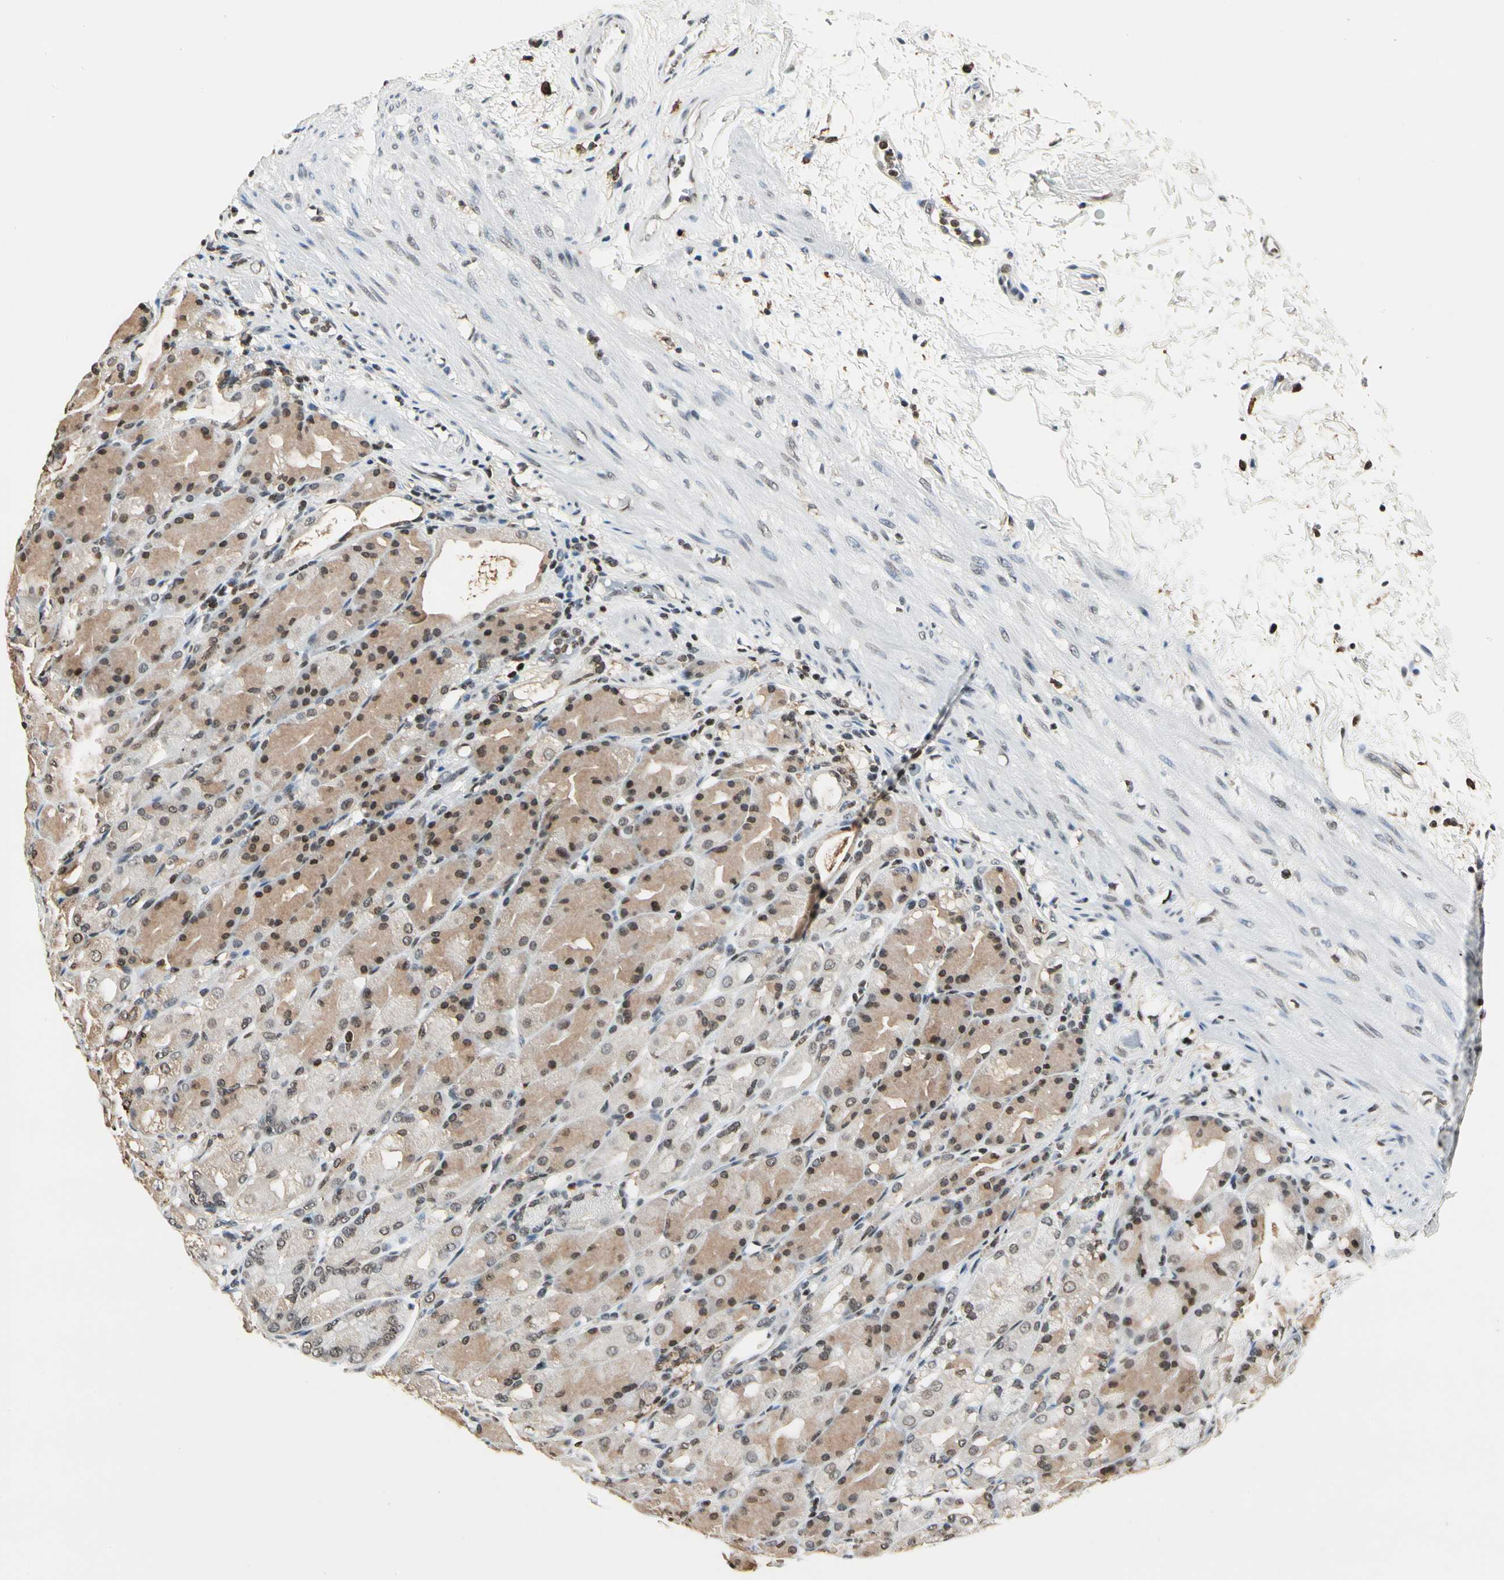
{"staining": {"intensity": "moderate", "quantity": "25%-75%", "location": "cytoplasmic/membranous,nuclear"}, "tissue": "stomach", "cell_type": "Glandular cells", "image_type": "normal", "snomed": [{"axis": "morphology", "description": "Normal tissue, NOS"}, {"axis": "topography", "description": "Stomach, upper"}], "caption": "An IHC micrograph of benign tissue is shown. Protein staining in brown highlights moderate cytoplasmic/membranous,nuclear positivity in stomach within glandular cells.", "gene": "FER", "patient": {"sex": "female", "age": 75}}